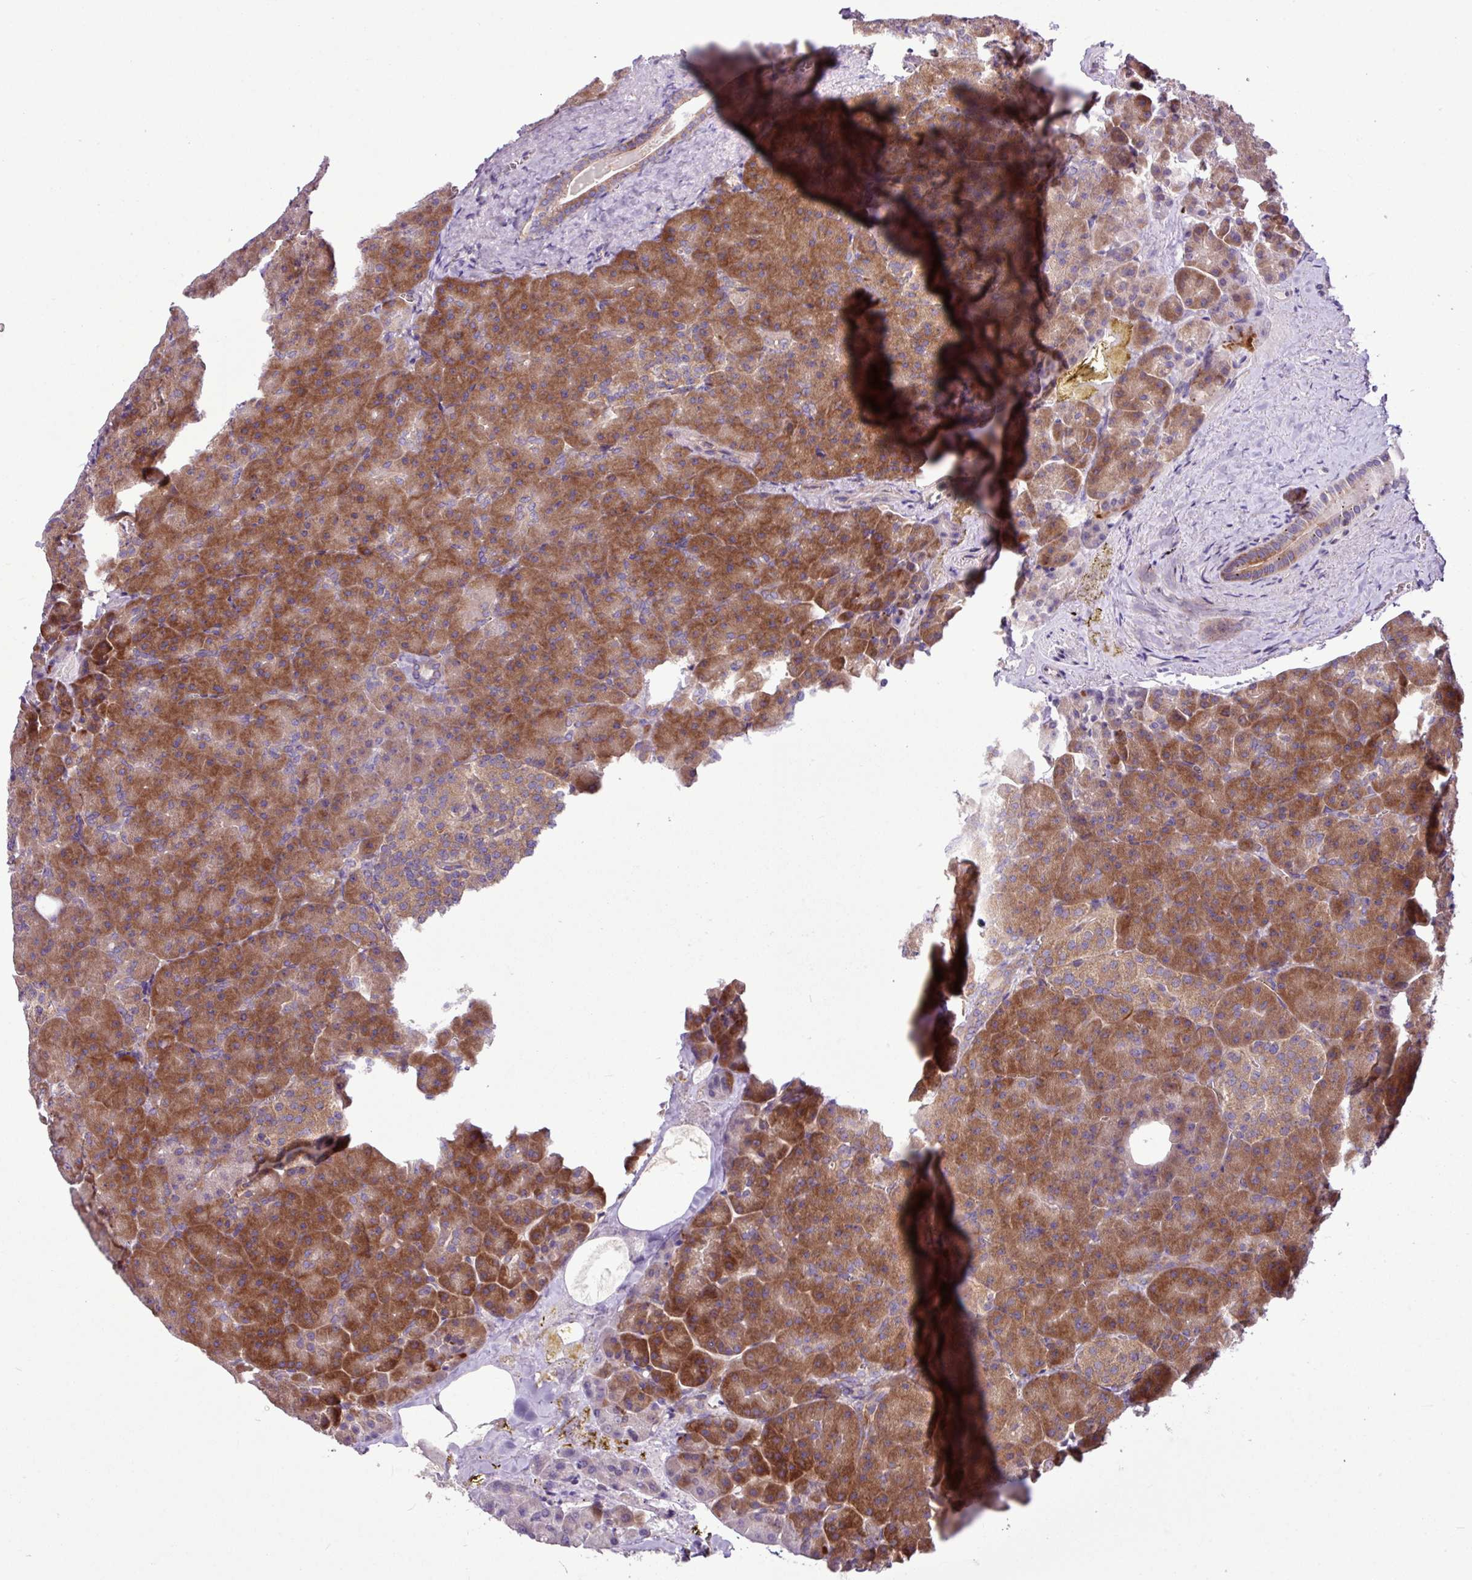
{"staining": {"intensity": "moderate", "quantity": ">75%", "location": "cytoplasmic/membranous"}, "tissue": "pancreas", "cell_type": "Exocrine glandular cells", "image_type": "normal", "snomed": [{"axis": "morphology", "description": "Normal tissue, NOS"}, {"axis": "topography", "description": "Pancreas"}], "caption": "Immunohistochemical staining of benign pancreas displays moderate cytoplasmic/membranous protein staining in approximately >75% of exocrine glandular cells. The staining is performed using DAB (3,3'-diaminobenzidine) brown chromogen to label protein expression. The nuclei are counter-stained blue using hematoxylin.", "gene": "MROH2A", "patient": {"sex": "female", "age": 74}}